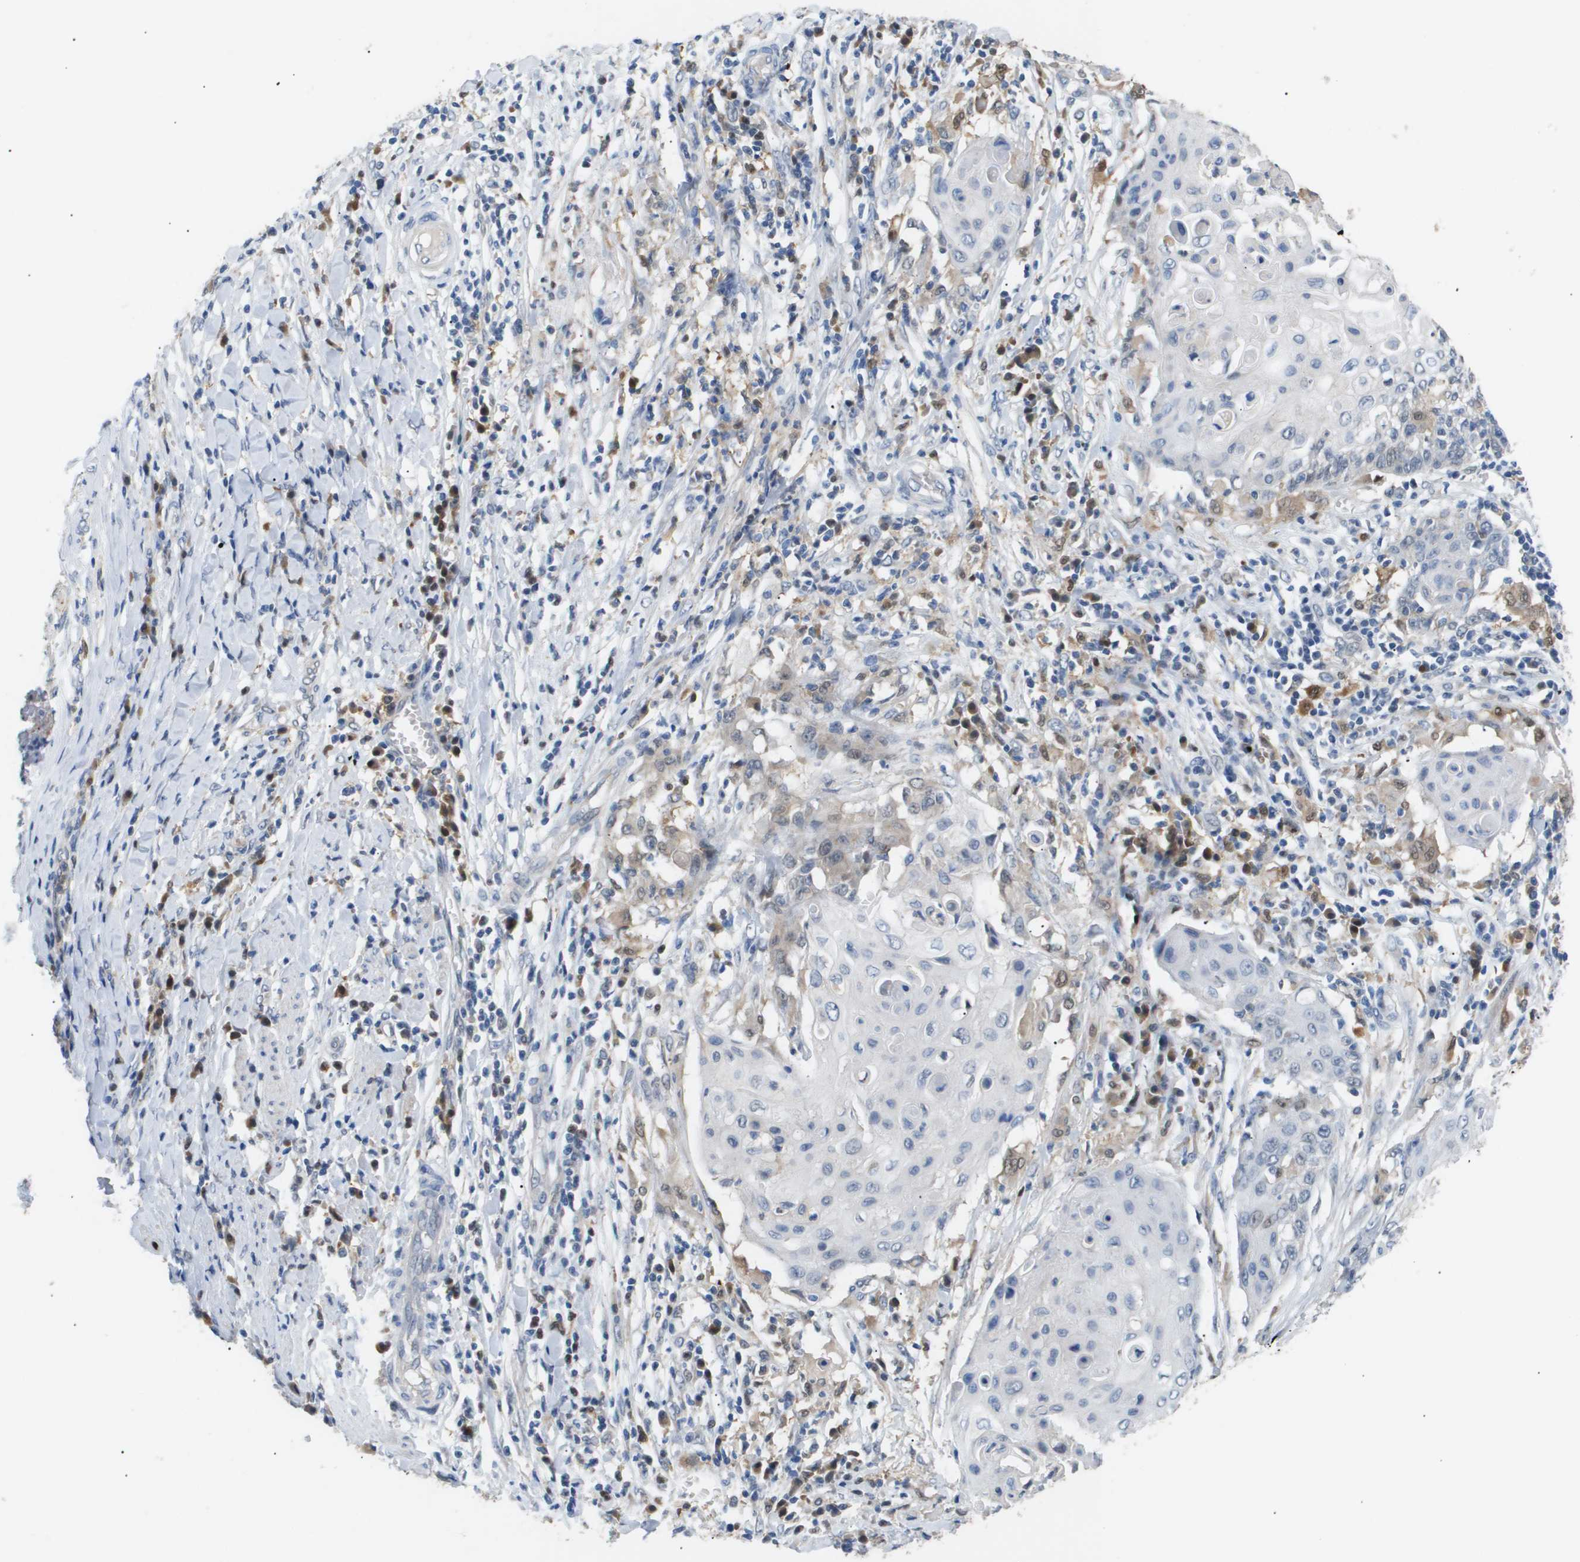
{"staining": {"intensity": "negative", "quantity": "none", "location": "none"}, "tissue": "cervical cancer", "cell_type": "Tumor cells", "image_type": "cancer", "snomed": [{"axis": "morphology", "description": "Squamous cell carcinoma, NOS"}, {"axis": "topography", "description": "Cervix"}], "caption": "Immunohistochemistry (IHC) image of neoplastic tissue: human cervical squamous cell carcinoma stained with DAB shows no significant protein expression in tumor cells.", "gene": "AKR1A1", "patient": {"sex": "female", "age": 39}}